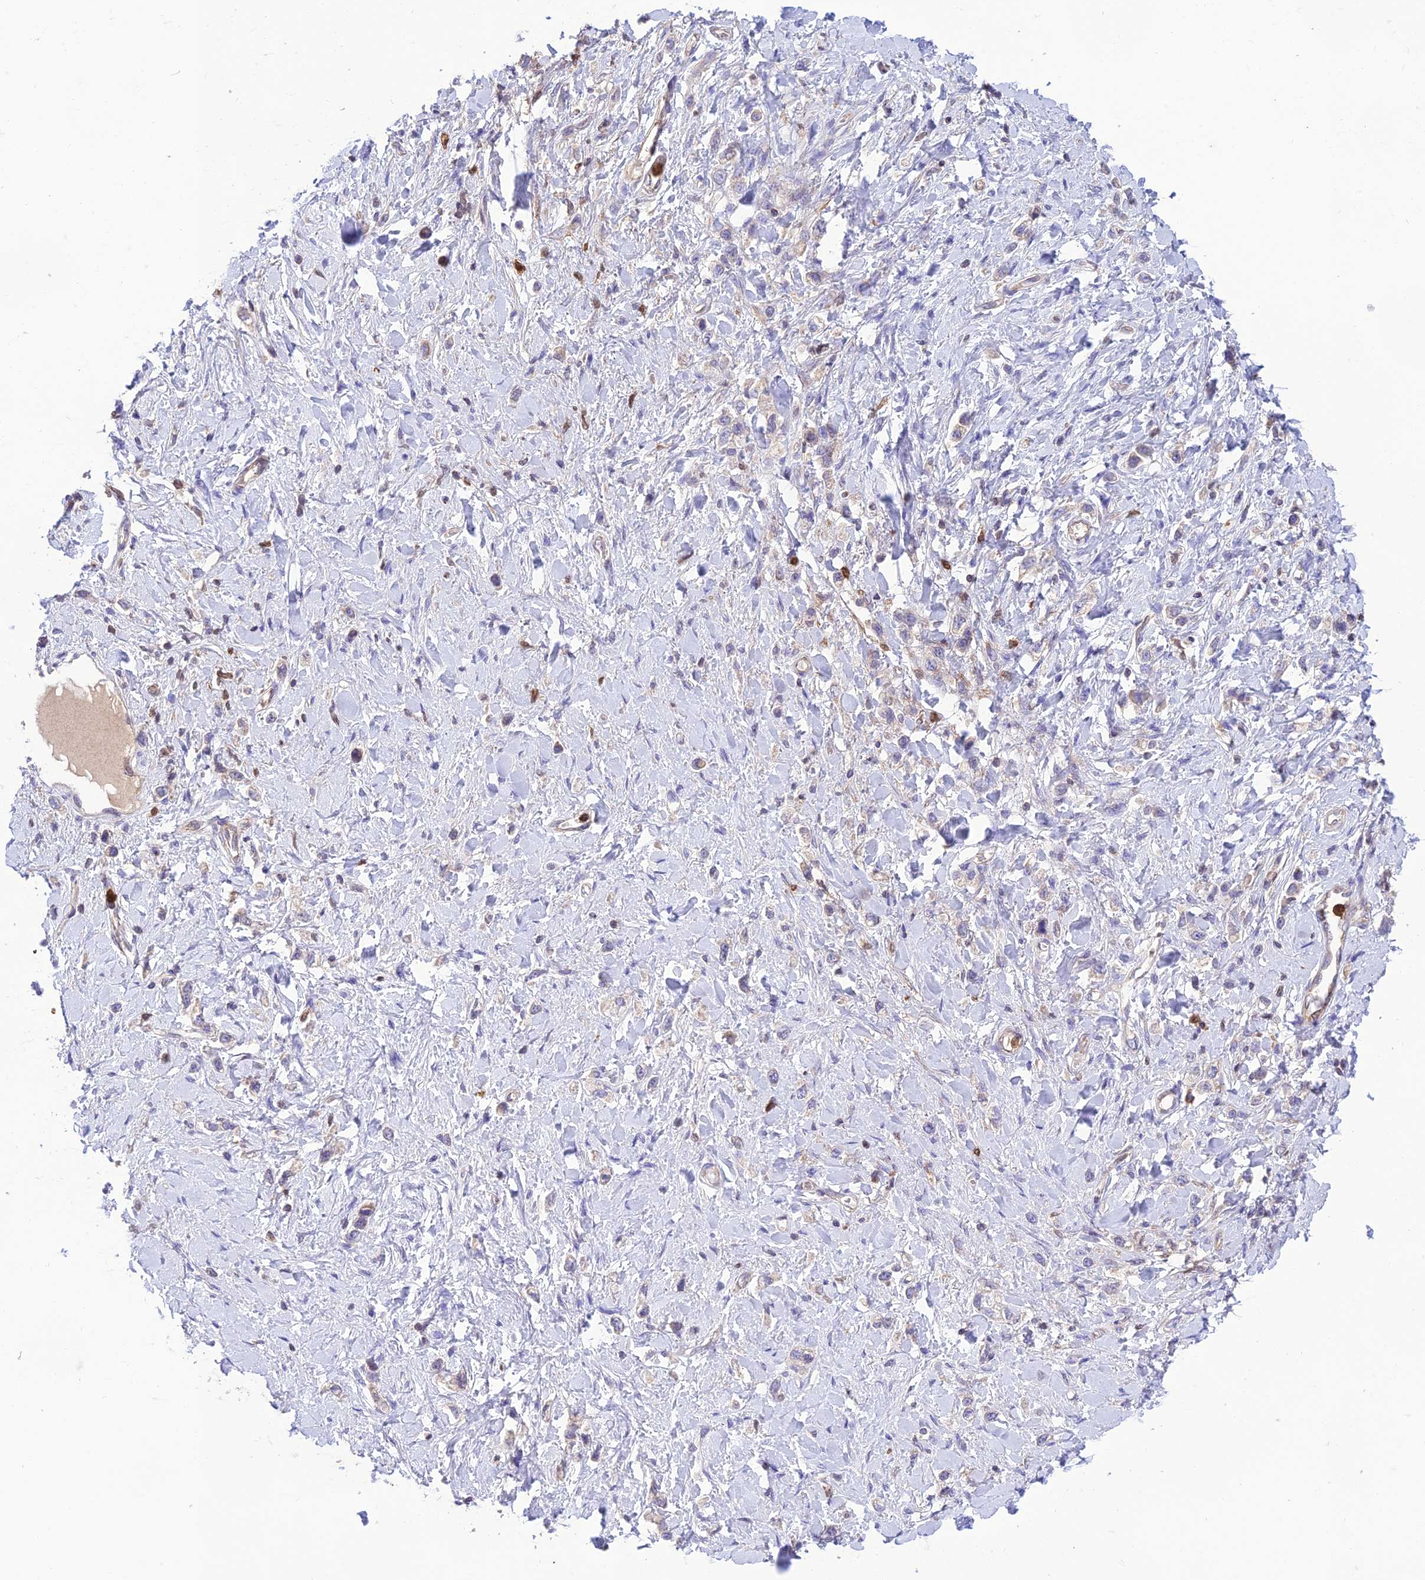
{"staining": {"intensity": "negative", "quantity": "none", "location": "none"}, "tissue": "stomach cancer", "cell_type": "Tumor cells", "image_type": "cancer", "snomed": [{"axis": "morphology", "description": "Adenocarcinoma, NOS"}, {"axis": "topography", "description": "Stomach"}], "caption": "There is no significant expression in tumor cells of adenocarcinoma (stomach).", "gene": "PKHD1L1", "patient": {"sex": "female", "age": 65}}